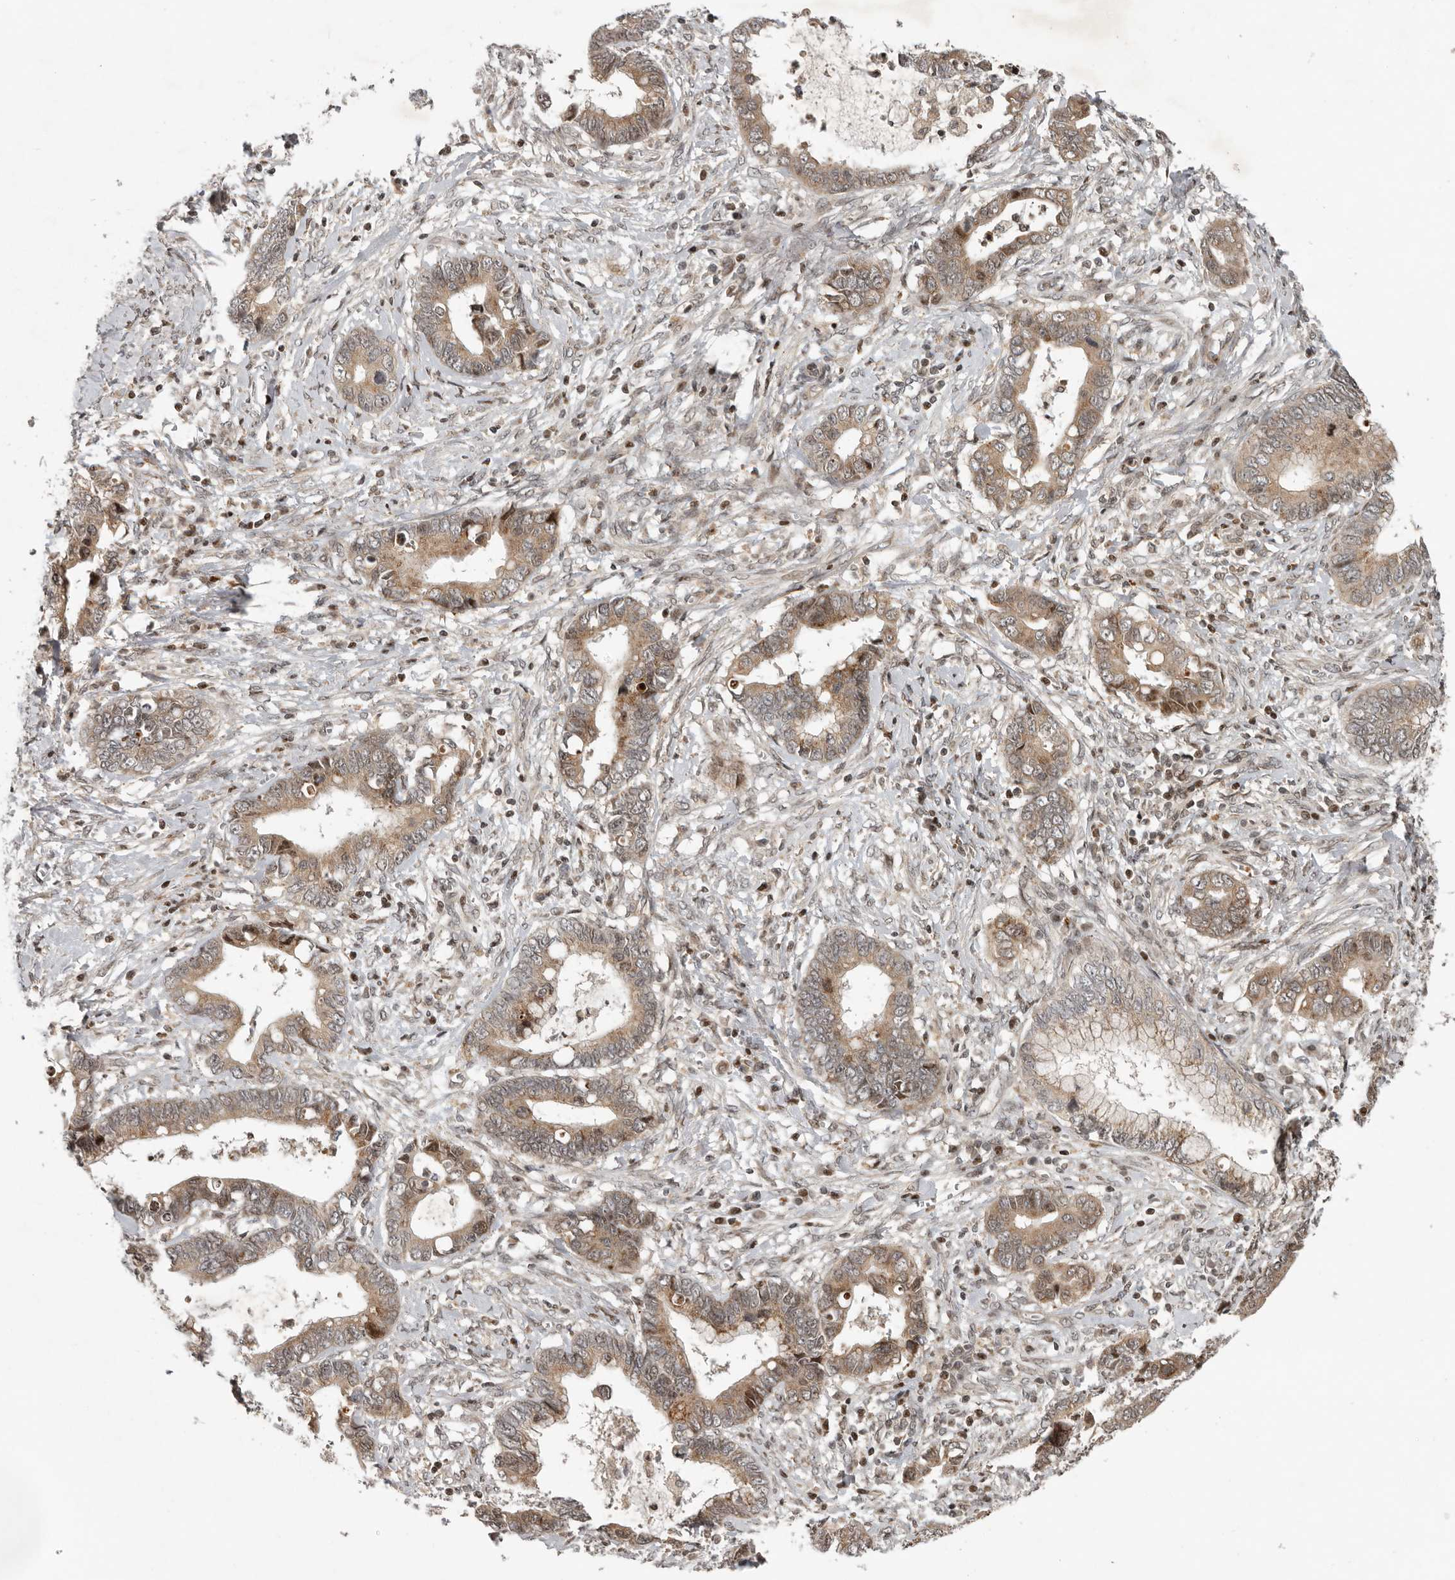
{"staining": {"intensity": "moderate", "quantity": ">75%", "location": "cytoplasmic/membranous,nuclear"}, "tissue": "cervical cancer", "cell_type": "Tumor cells", "image_type": "cancer", "snomed": [{"axis": "morphology", "description": "Adenocarcinoma, NOS"}, {"axis": "topography", "description": "Cervix"}], "caption": "Protein staining displays moderate cytoplasmic/membranous and nuclear expression in about >75% of tumor cells in adenocarcinoma (cervical).", "gene": "RABIF", "patient": {"sex": "female", "age": 44}}